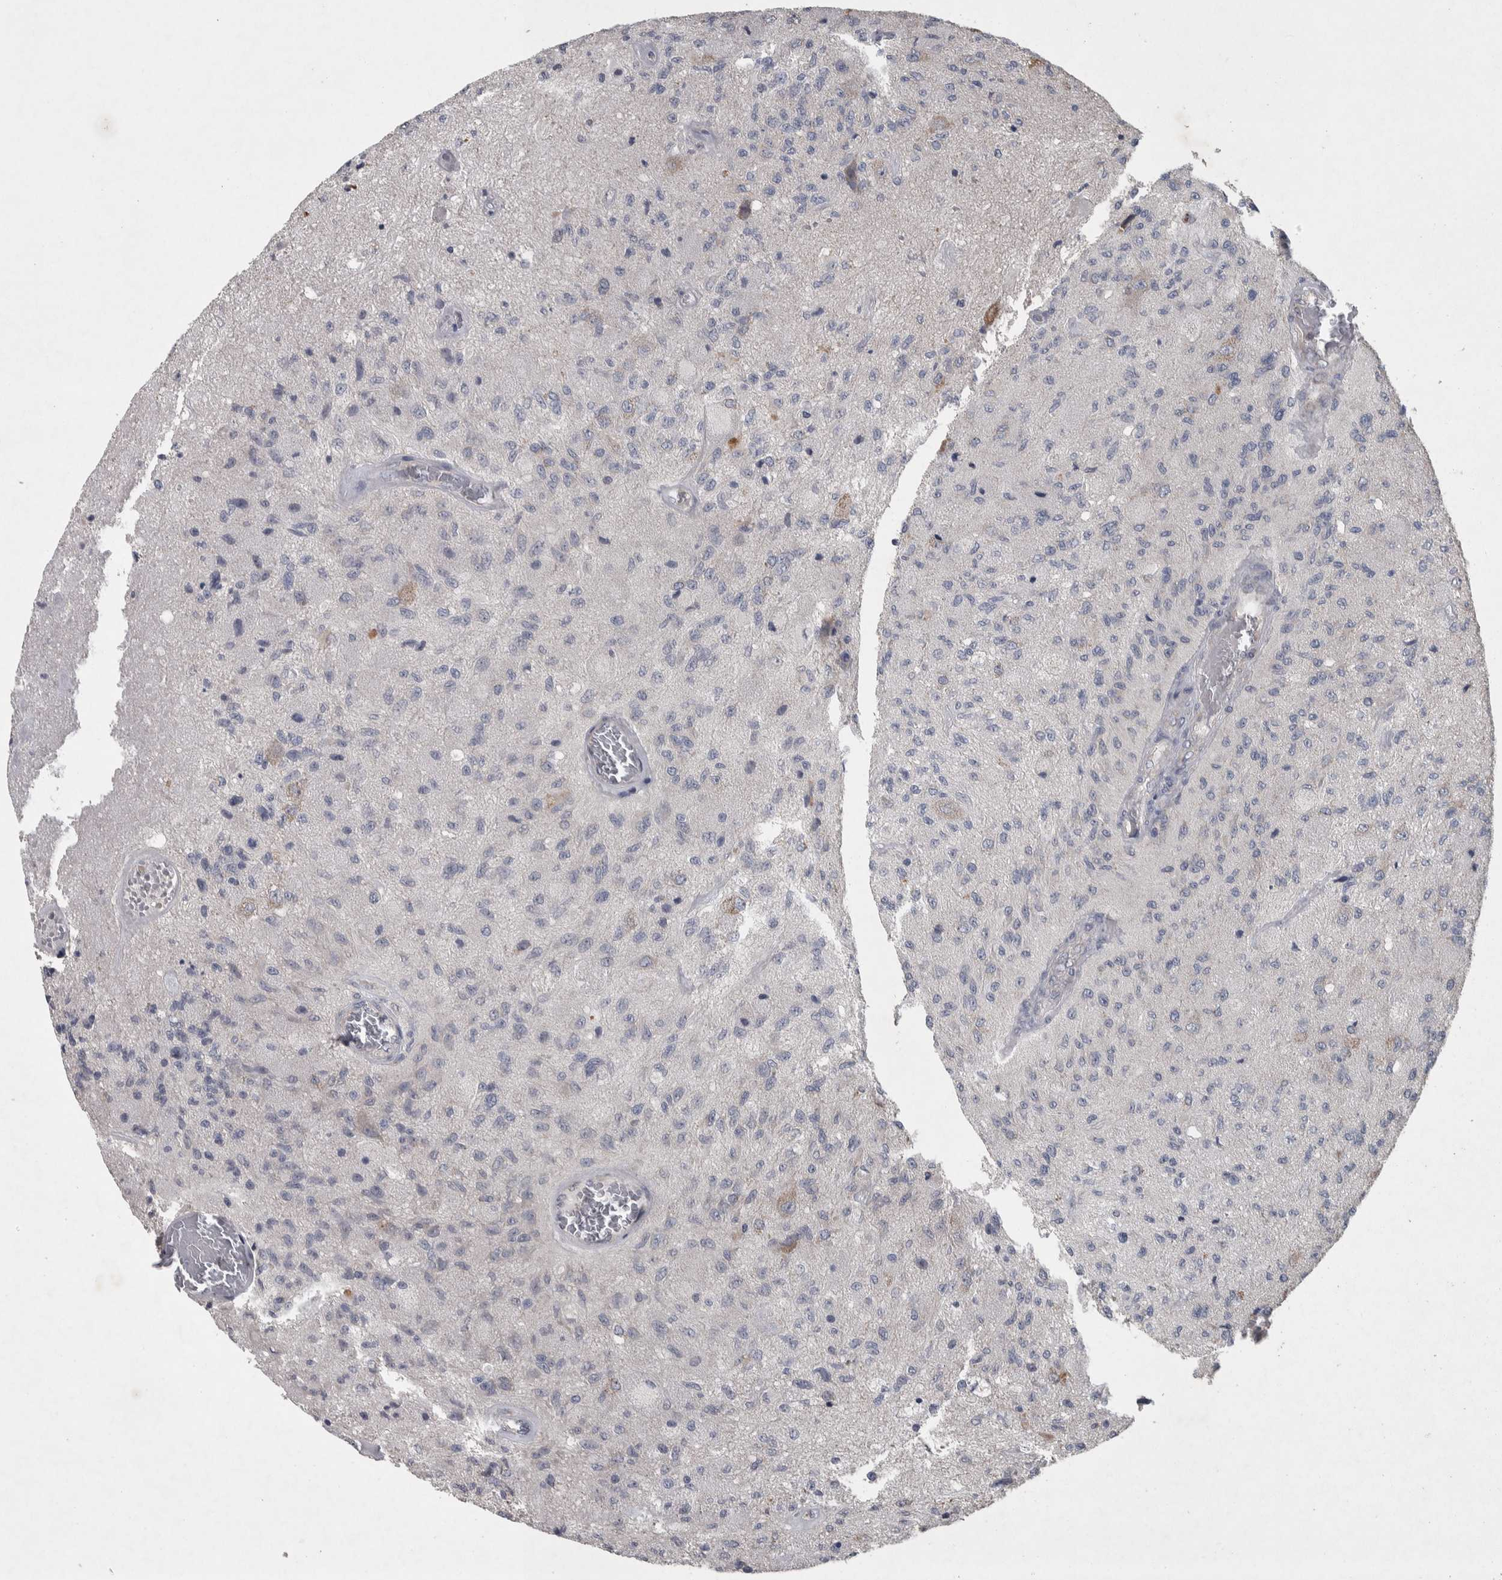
{"staining": {"intensity": "negative", "quantity": "none", "location": "none"}, "tissue": "glioma", "cell_type": "Tumor cells", "image_type": "cancer", "snomed": [{"axis": "morphology", "description": "Normal tissue, NOS"}, {"axis": "morphology", "description": "Glioma, malignant, High grade"}, {"axis": "topography", "description": "Cerebral cortex"}], "caption": "IHC micrograph of glioma stained for a protein (brown), which reveals no positivity in tumor cells.", "gene": "SRP68", "patient": {"sex": "male", "age": 77}}